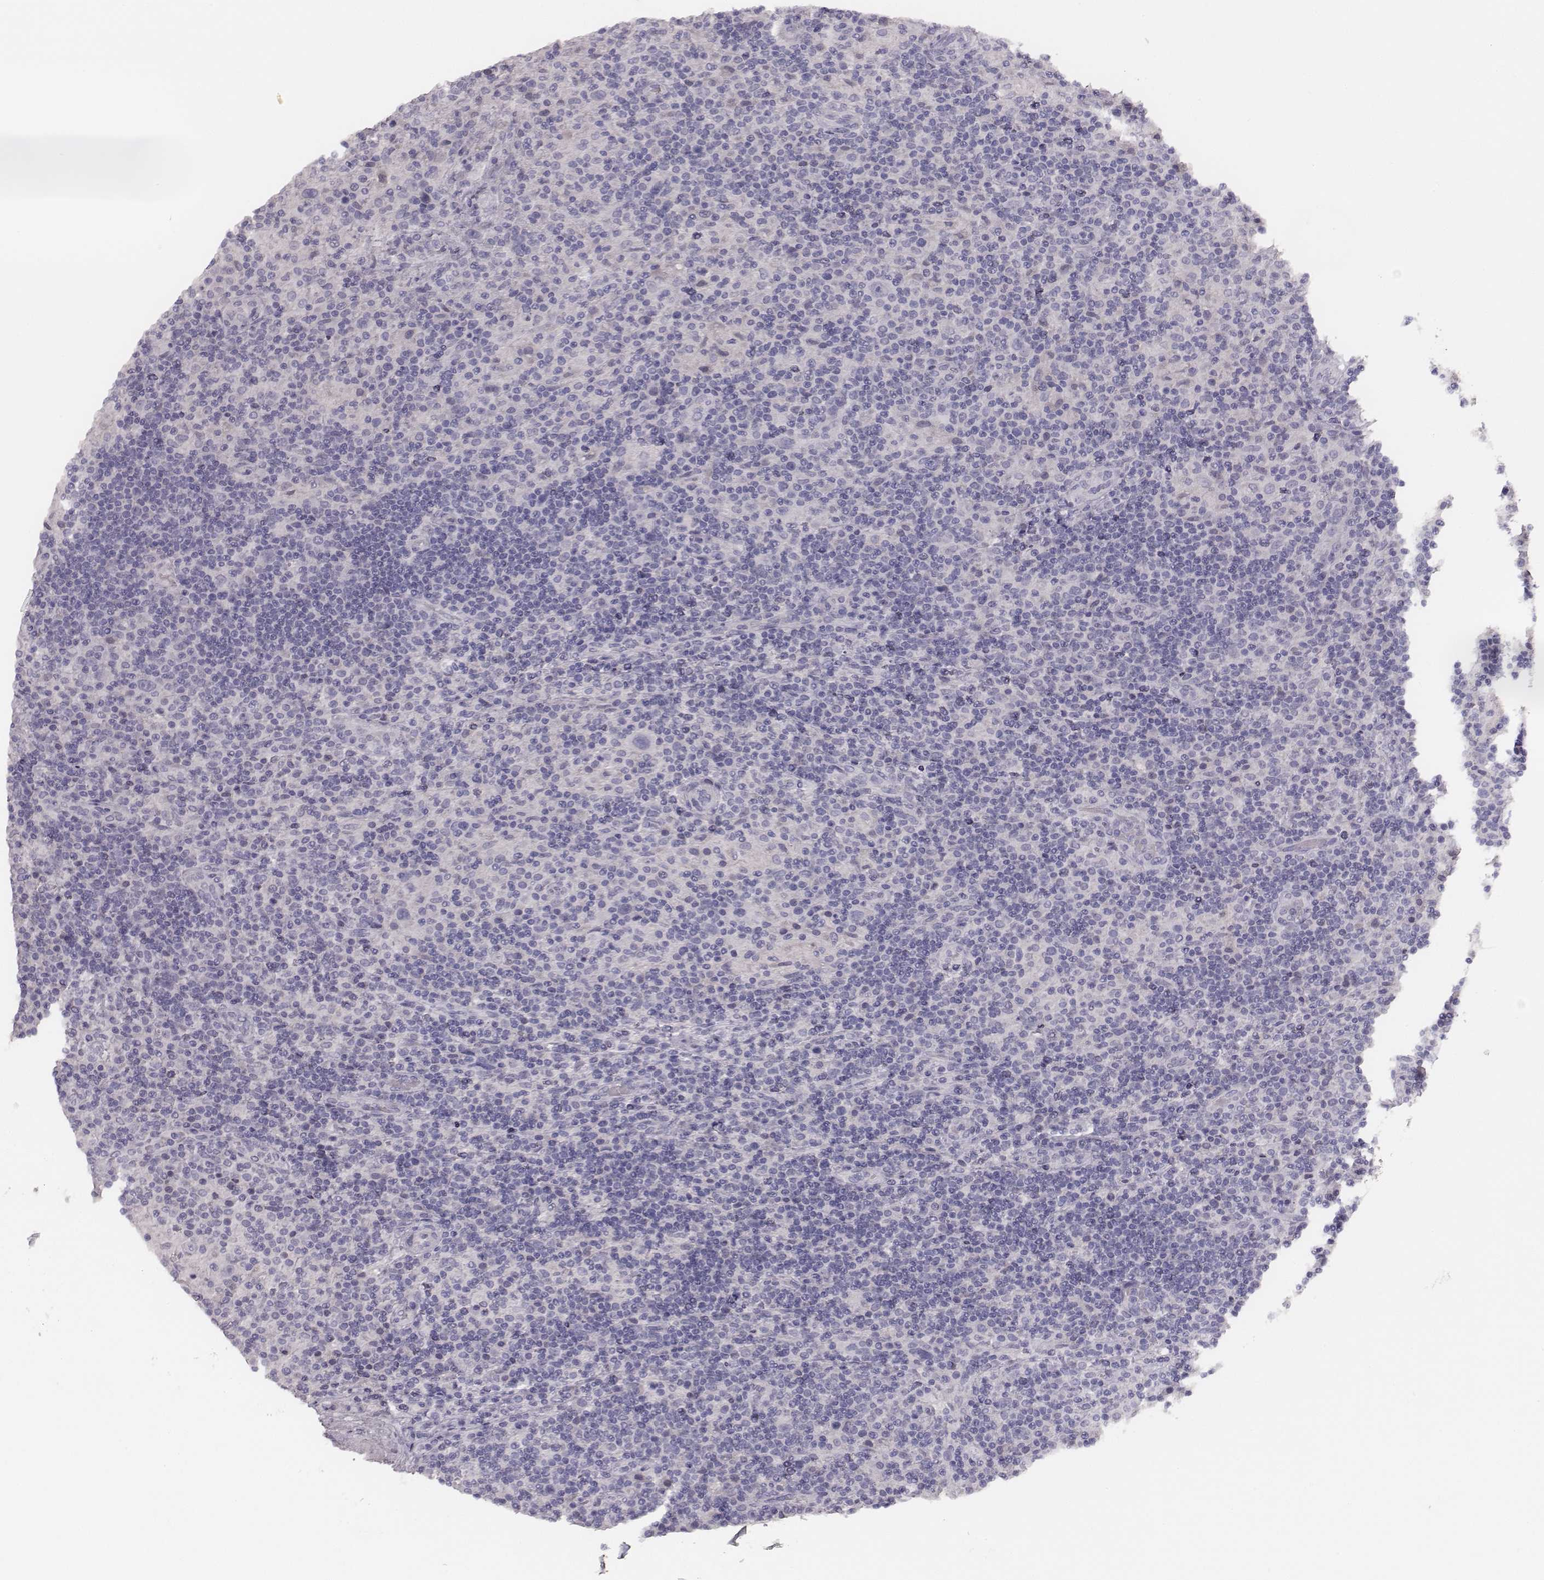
{"staining": {"intensity": "negative", "quantity": "none", "location": "none"}, "tissue": "lymphoma", "cell_type": "Tumor cells", "image_type": "cancer", "snomed": [{"axis": "morphology", "description": "Hodgkin's disease, NOS"}, {"axis": "topography", "description": "Lymph node"}], "caption": "Lymphoma was stained to show a protein in brown. There is no significant positivity in tumor cells.", "gene": "MYH6", "patient": {"sex": "male", "age": 70}}